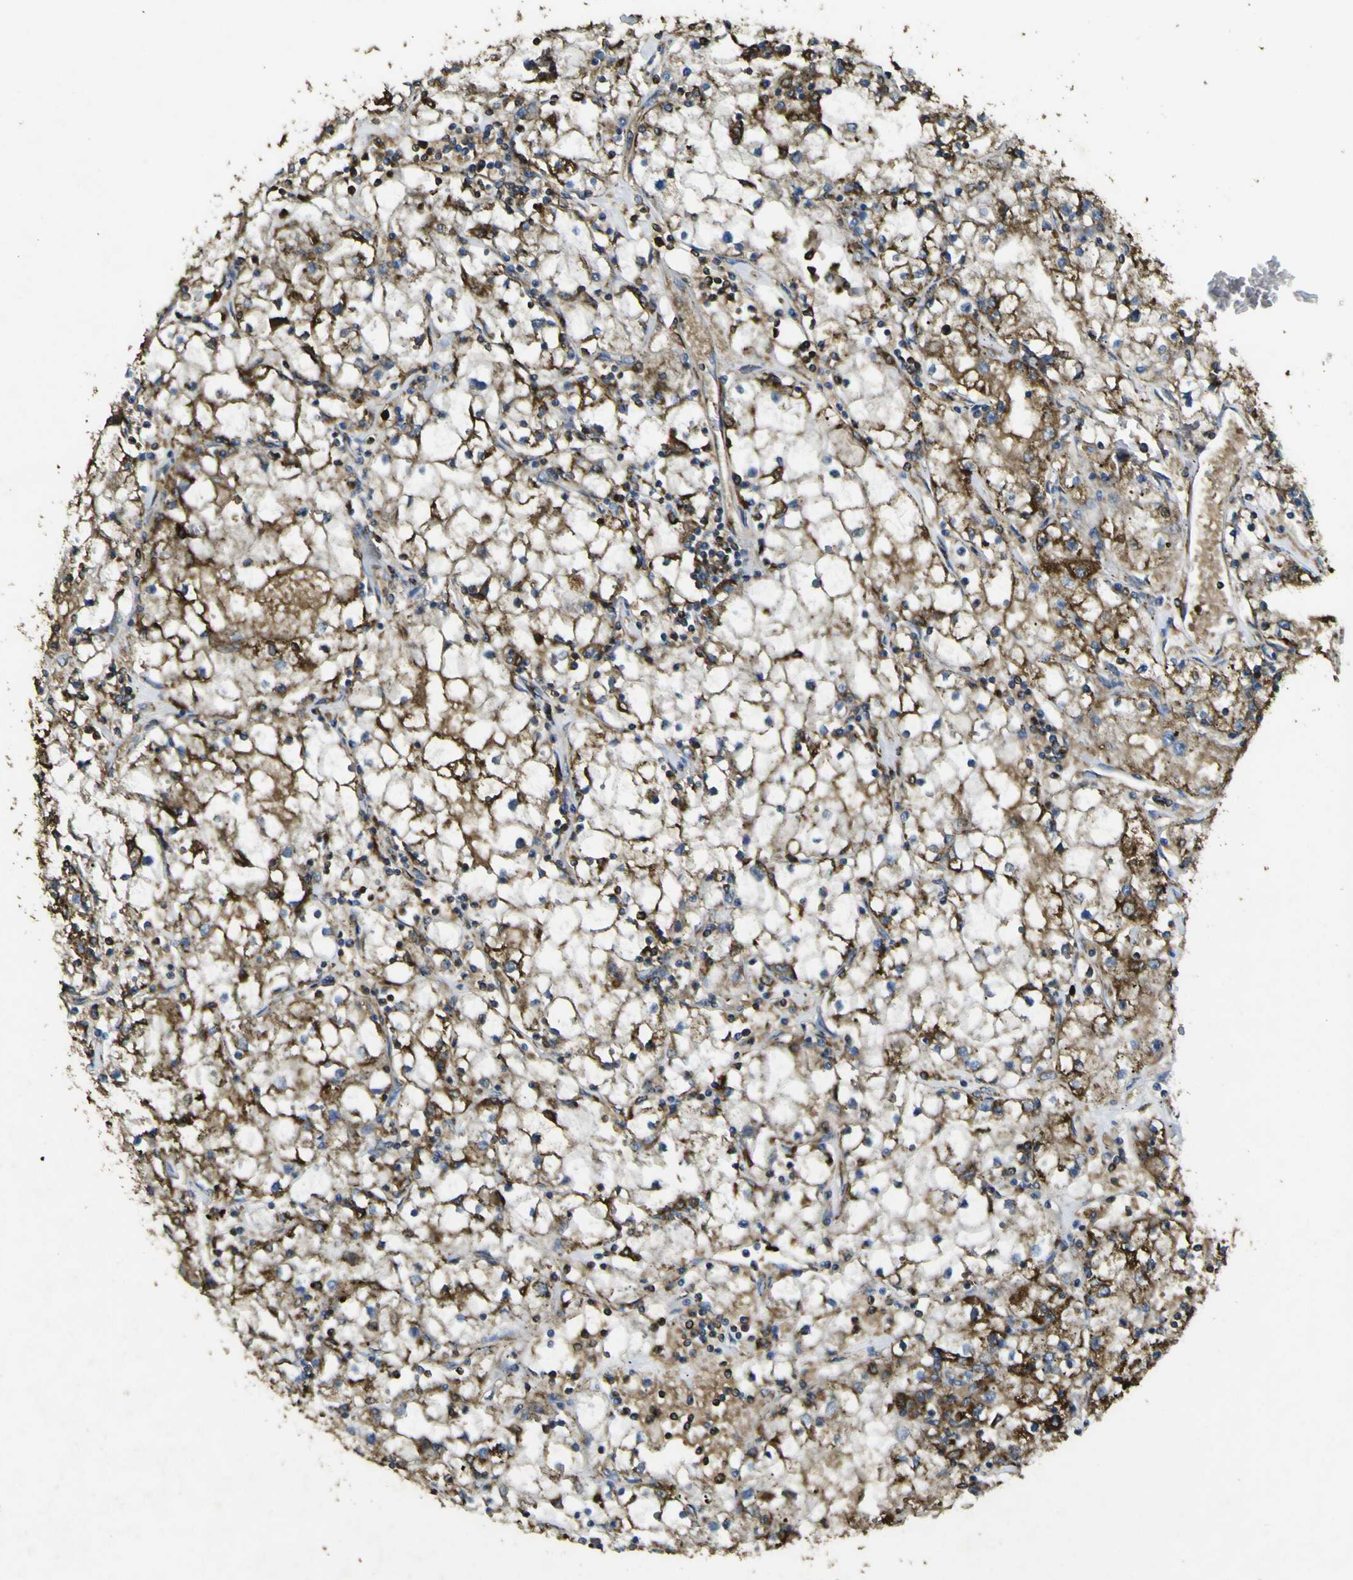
{"staining": {"intensity": "strong", "quantity": ">75%", "location": "cytoplasmic/membranous"}, "tissue": "renal cancer", "cell_type": "Tumor cells", "image_type": "cancer", "snomed": [{"axis": "morphology", "description": "Adenocarcinoma, NOS"}, {"axis": "topography", "description": "Kidney"}], "caption": "Tumor cells reveal strong cytoplasmic/membranous staining in about >75% of cells in renal cancer (adenocarcinoma). (Stains: DAB (3,3'-diaminobenzidine) in brown, nuclei in blue, Microscopy: brightfield microscopy at high magnification).", "gene": "ACSL3", "patient": {"sex": "male", "age": 56}}